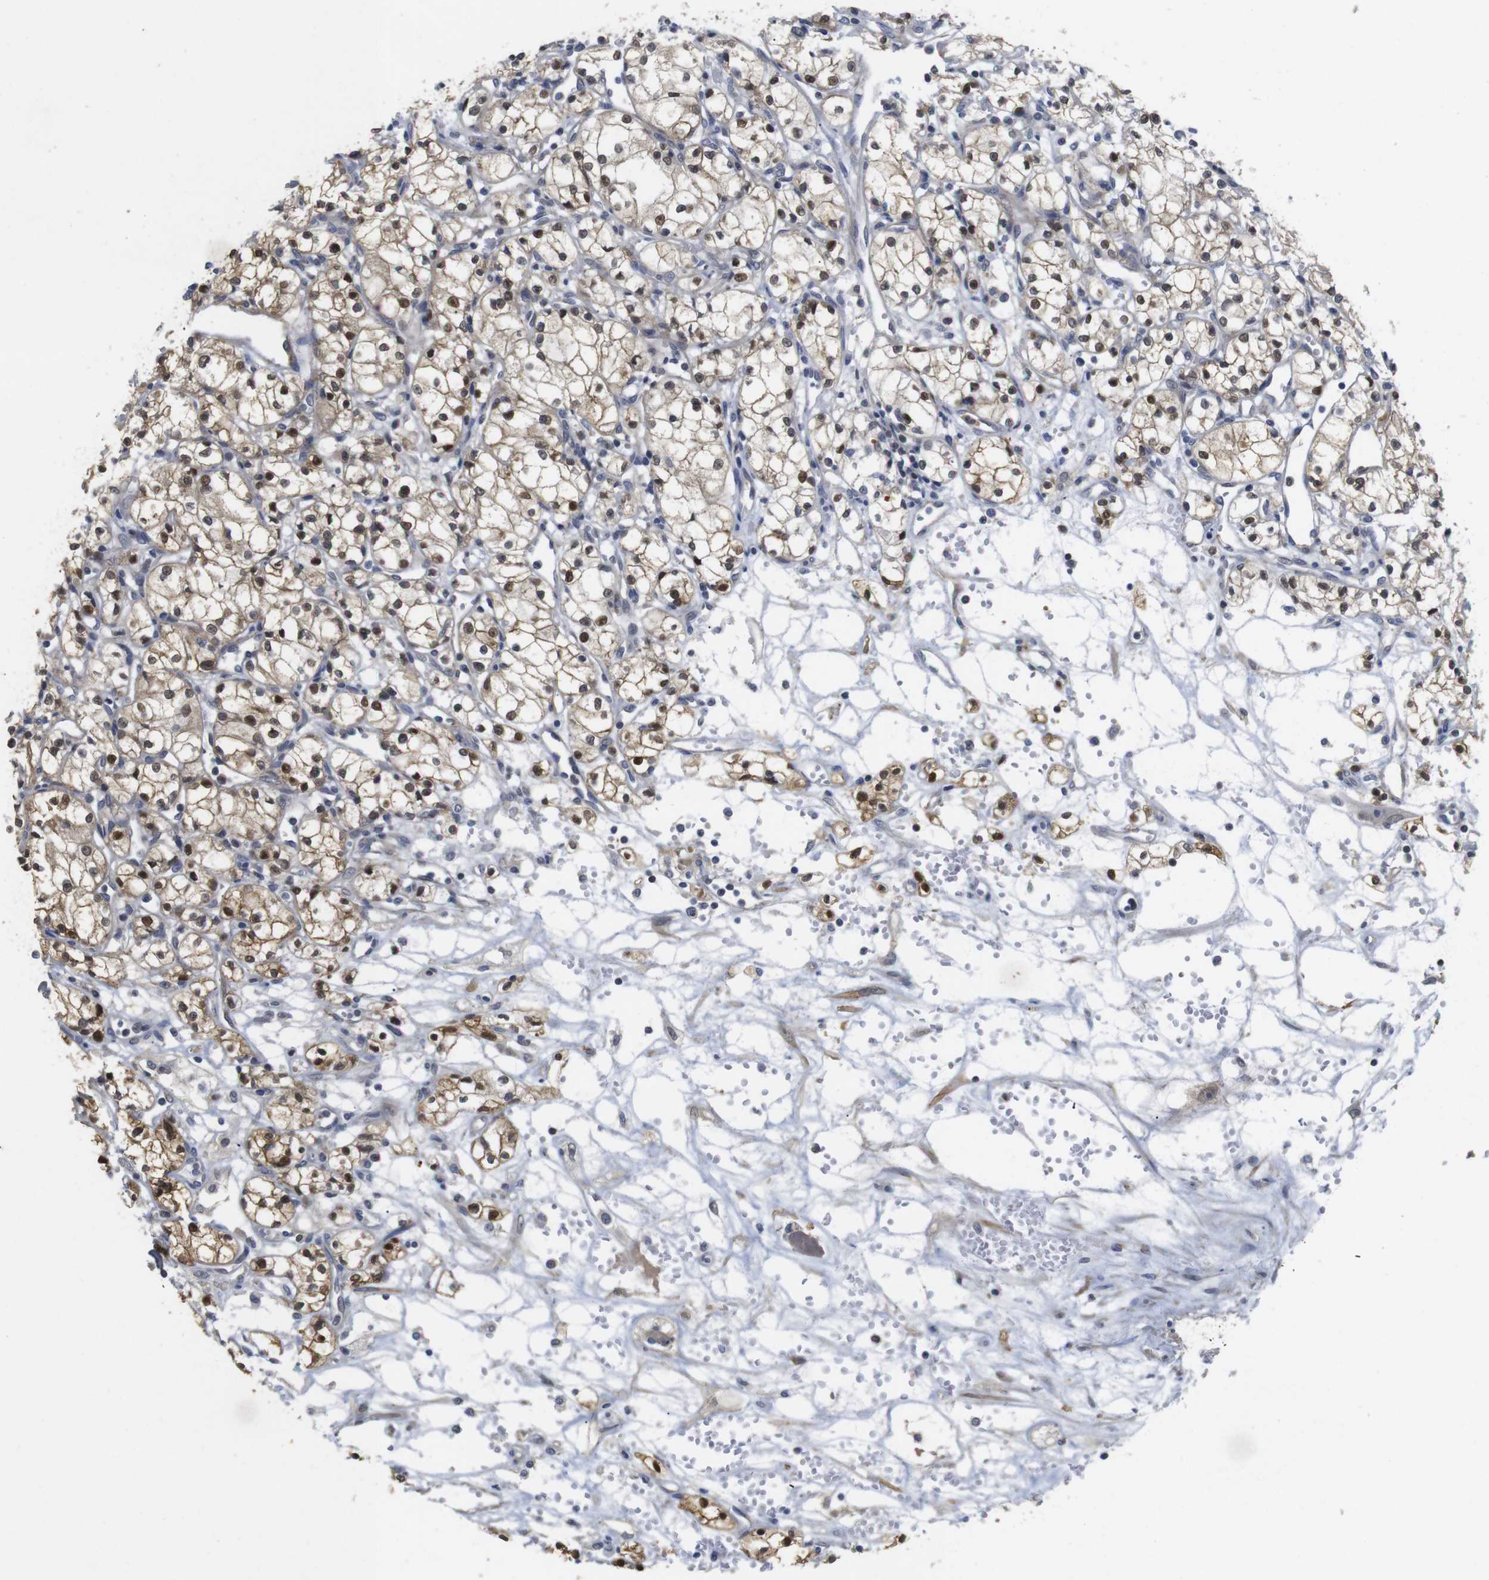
{"staining": {"intensity": "strong", "quantity": ">75%", "location": "cytoplasmic/membranous,nuclear"}, "tissue": "renal cancer", "cell_type": "Tumor cells", "image_type": "cancer", "snomed": [{"axis": "morphology", "description": "Normal tissue, NOS"}, {"axis": "morphology", "description": "Adenocarcinoma, NOS"}, {"axis": "topography", "description": "Kidney"}], "caption": "The histopathology image exhibits immunohistochemical staining of renal cancer. There is strong cytoplasmic/membranous and nuclear expression is seen in about >75% of tumor cells.", "gene": "FNTA", "patient": {"sex": "male", "age": 59}}